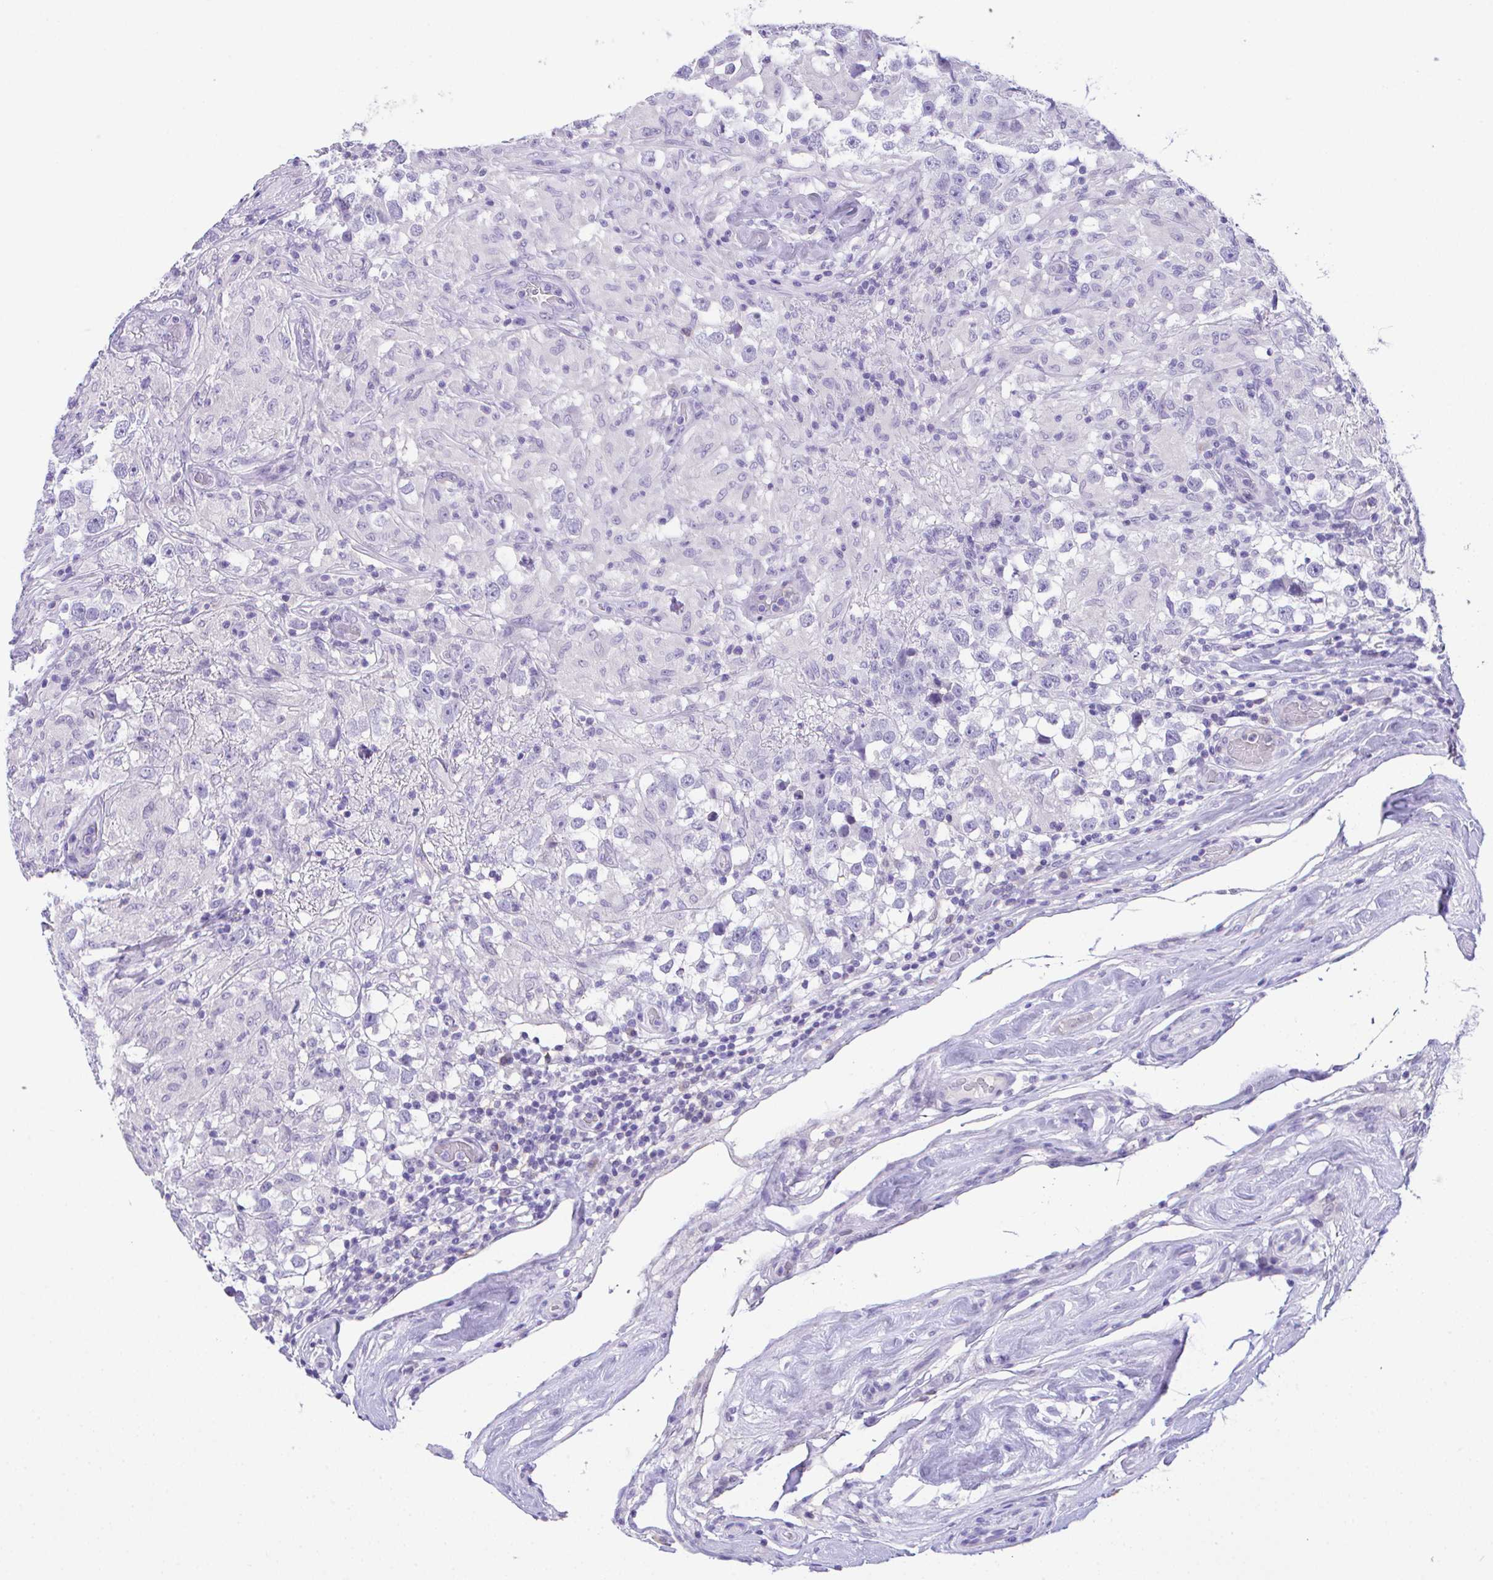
{"staining": {"intensity": "negative", "quantity": "none", "location": "none"}, "tissue": "testis cancer", "cell_type": "Tumor cells", "image_type": "cancer", "snomed": [{"axis": "morphology", "description": "Seminoma, NOS"}, {"axis": "topography", "description": "Testis"}], "caption": "Tumor cells are negative for brown protein staining in testis cancer (seminoma). (DAB immunohistochemistry visualized using brightfield microscopy, high magnification).", "gene": "HOXB4", "patient": {"sex": "male", "age": 46}}